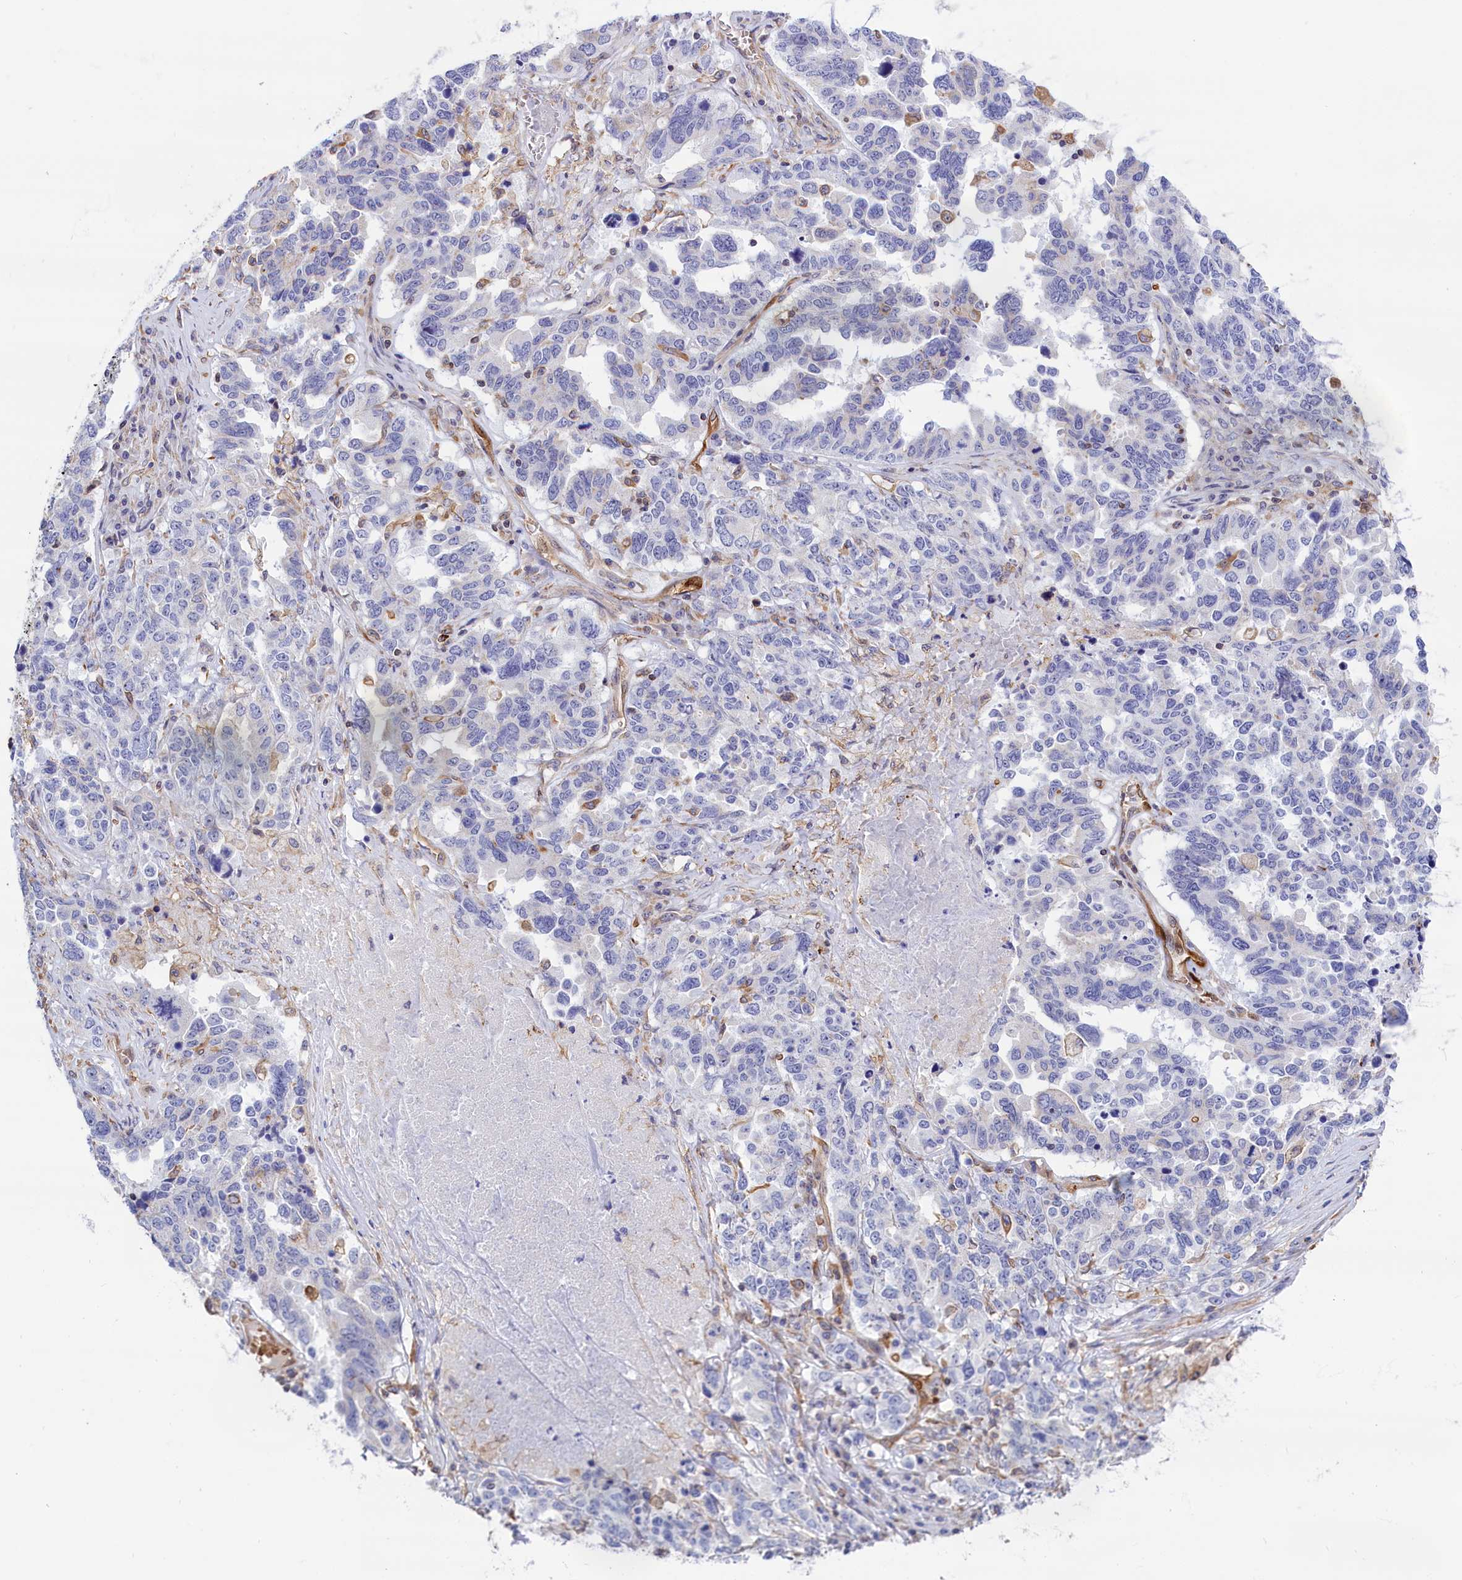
{"staining": {"intensity": "negative", "quantity": "none", "location": "none"}, "tissue": "ovarian cancer", "cell_type": "Tumor cells", "image_type": "cancer", "snomed": [{"axis": "morphology", "description": "Carcinoma, endometroid"}, {"axis": "topography", "description": "Ovary"}], "caption": "This is an immunohistochemistry photomicrograph of endometroid carcinoma (ovarian). There is no staining in tumor cells.", "gene": "ABCC12", "patient": {"sex": "female", "age": 62}}